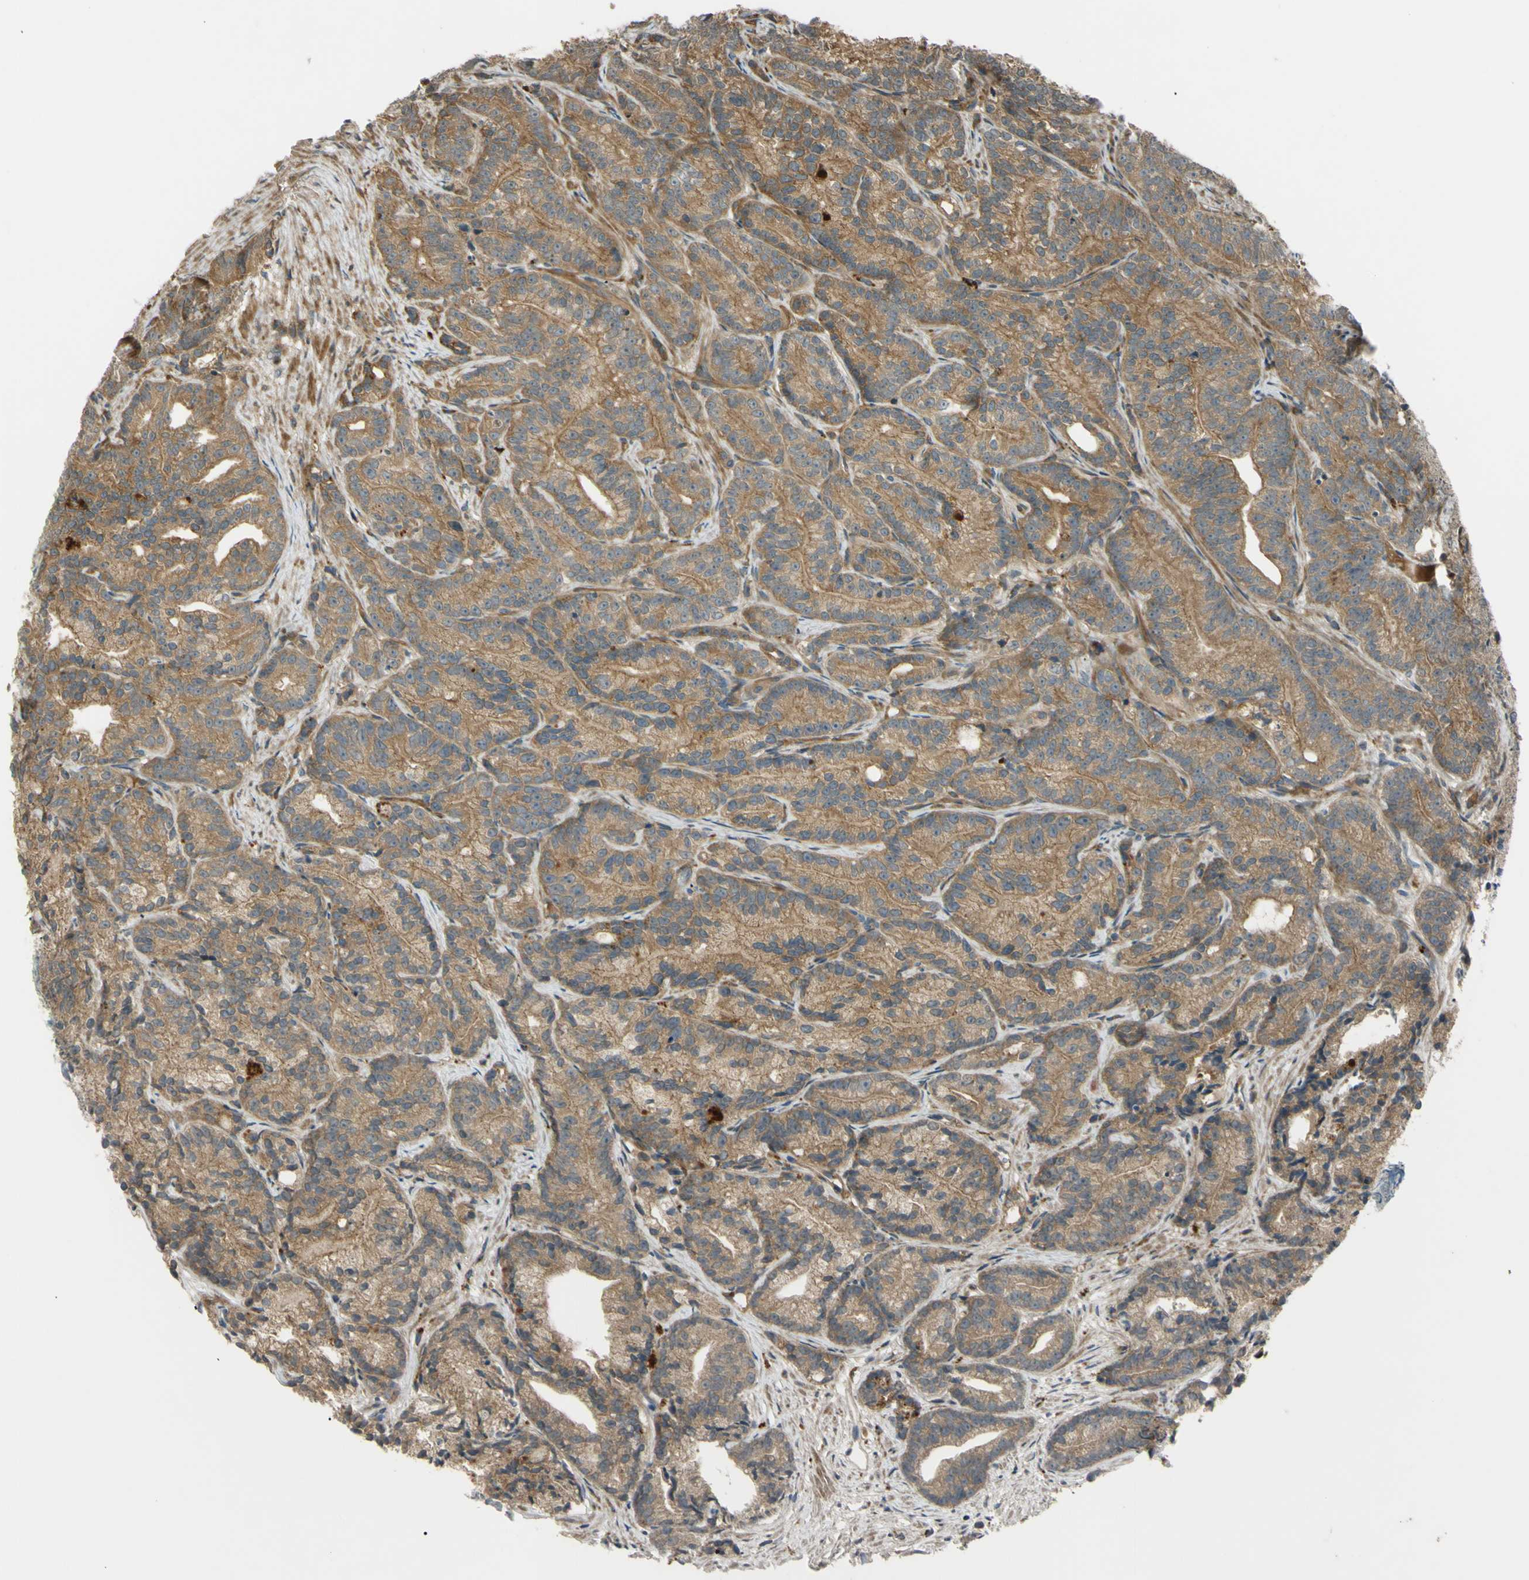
{"staining": {"intensity": "moderate", "quantity": ">75%", "location": "cytoplasmic/membranous"}, "tissue": "prostate cancer", "cell_type": "Tumor cells", "image_type": "cancer", "snomed": [{"axis": "morphology", "description": "Adenocarcinoma, Low grade"}, {"axis": "topography", "description": "Prostate"}], "caption": "A brown stain highlights moderate cytoplasmic/membranous positivity of a protein in prostate cancer (low-grade adenocarcinoma) tumor cells. Nuclei are stained in blue.", "gene": "FLII", "patient": {"sex": "male", "age": 89}}